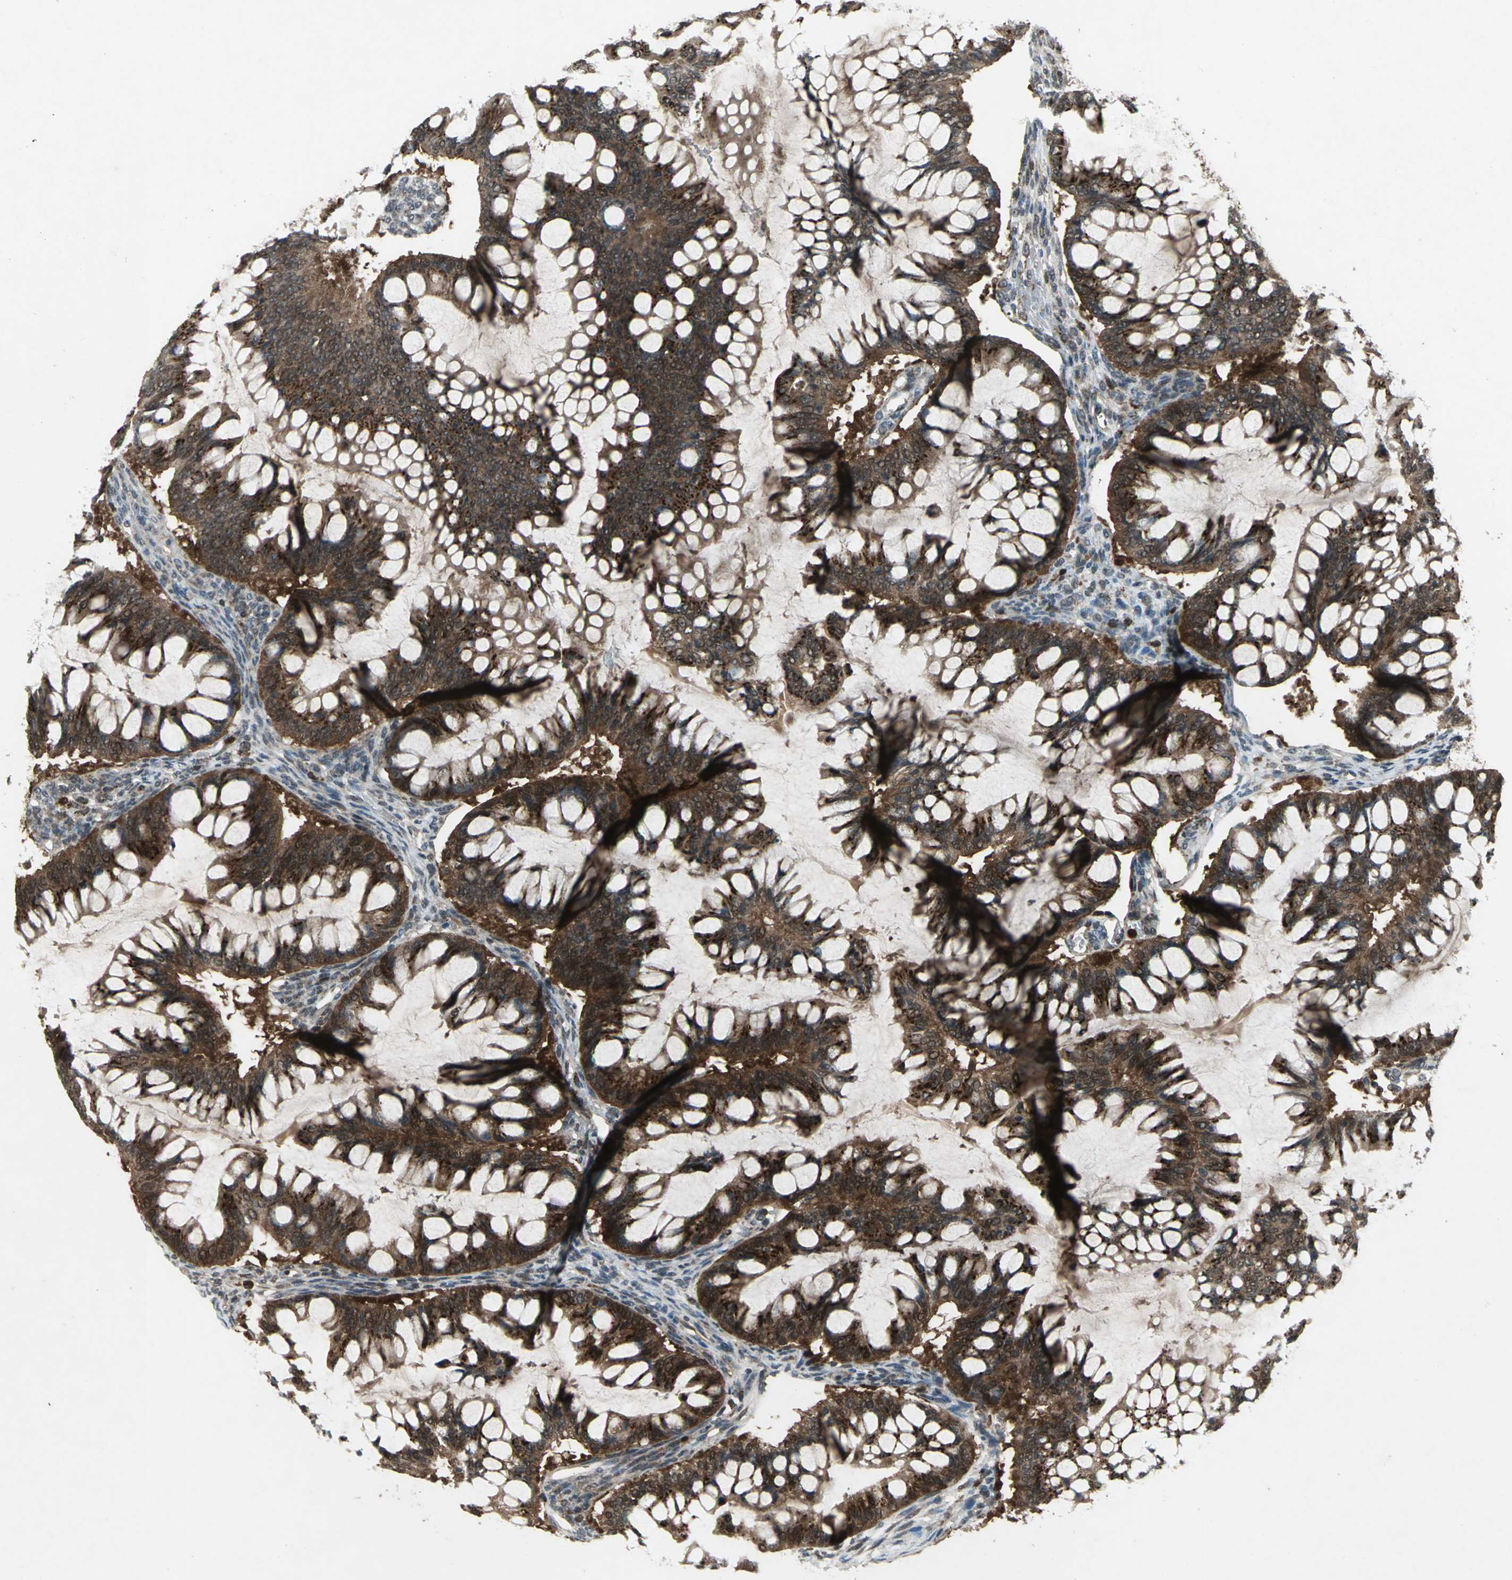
{"staining": {"intensity": "strong", "quantity": ">75%", "location": "cytoplasmic/membranous"}, "tissue": "ovarian cancer", "cell_type": "Tumor cells", "image_type": "cancer", "snomed": [{"axis": "morphology", "description": "Cystadenocarcinoma, mucinous, NOS"}, {"axis": "topography", "description": "Ovary"}], "caption": "A photomicrograph of human ovarian cancer (mucinous cystadenocarcinoma) stained for a protein shows strong cytoplasmic/membranous brown staining in tumor cells.", "gene": "PYCARD", "patient": {"sex": "female", "age": 73}}